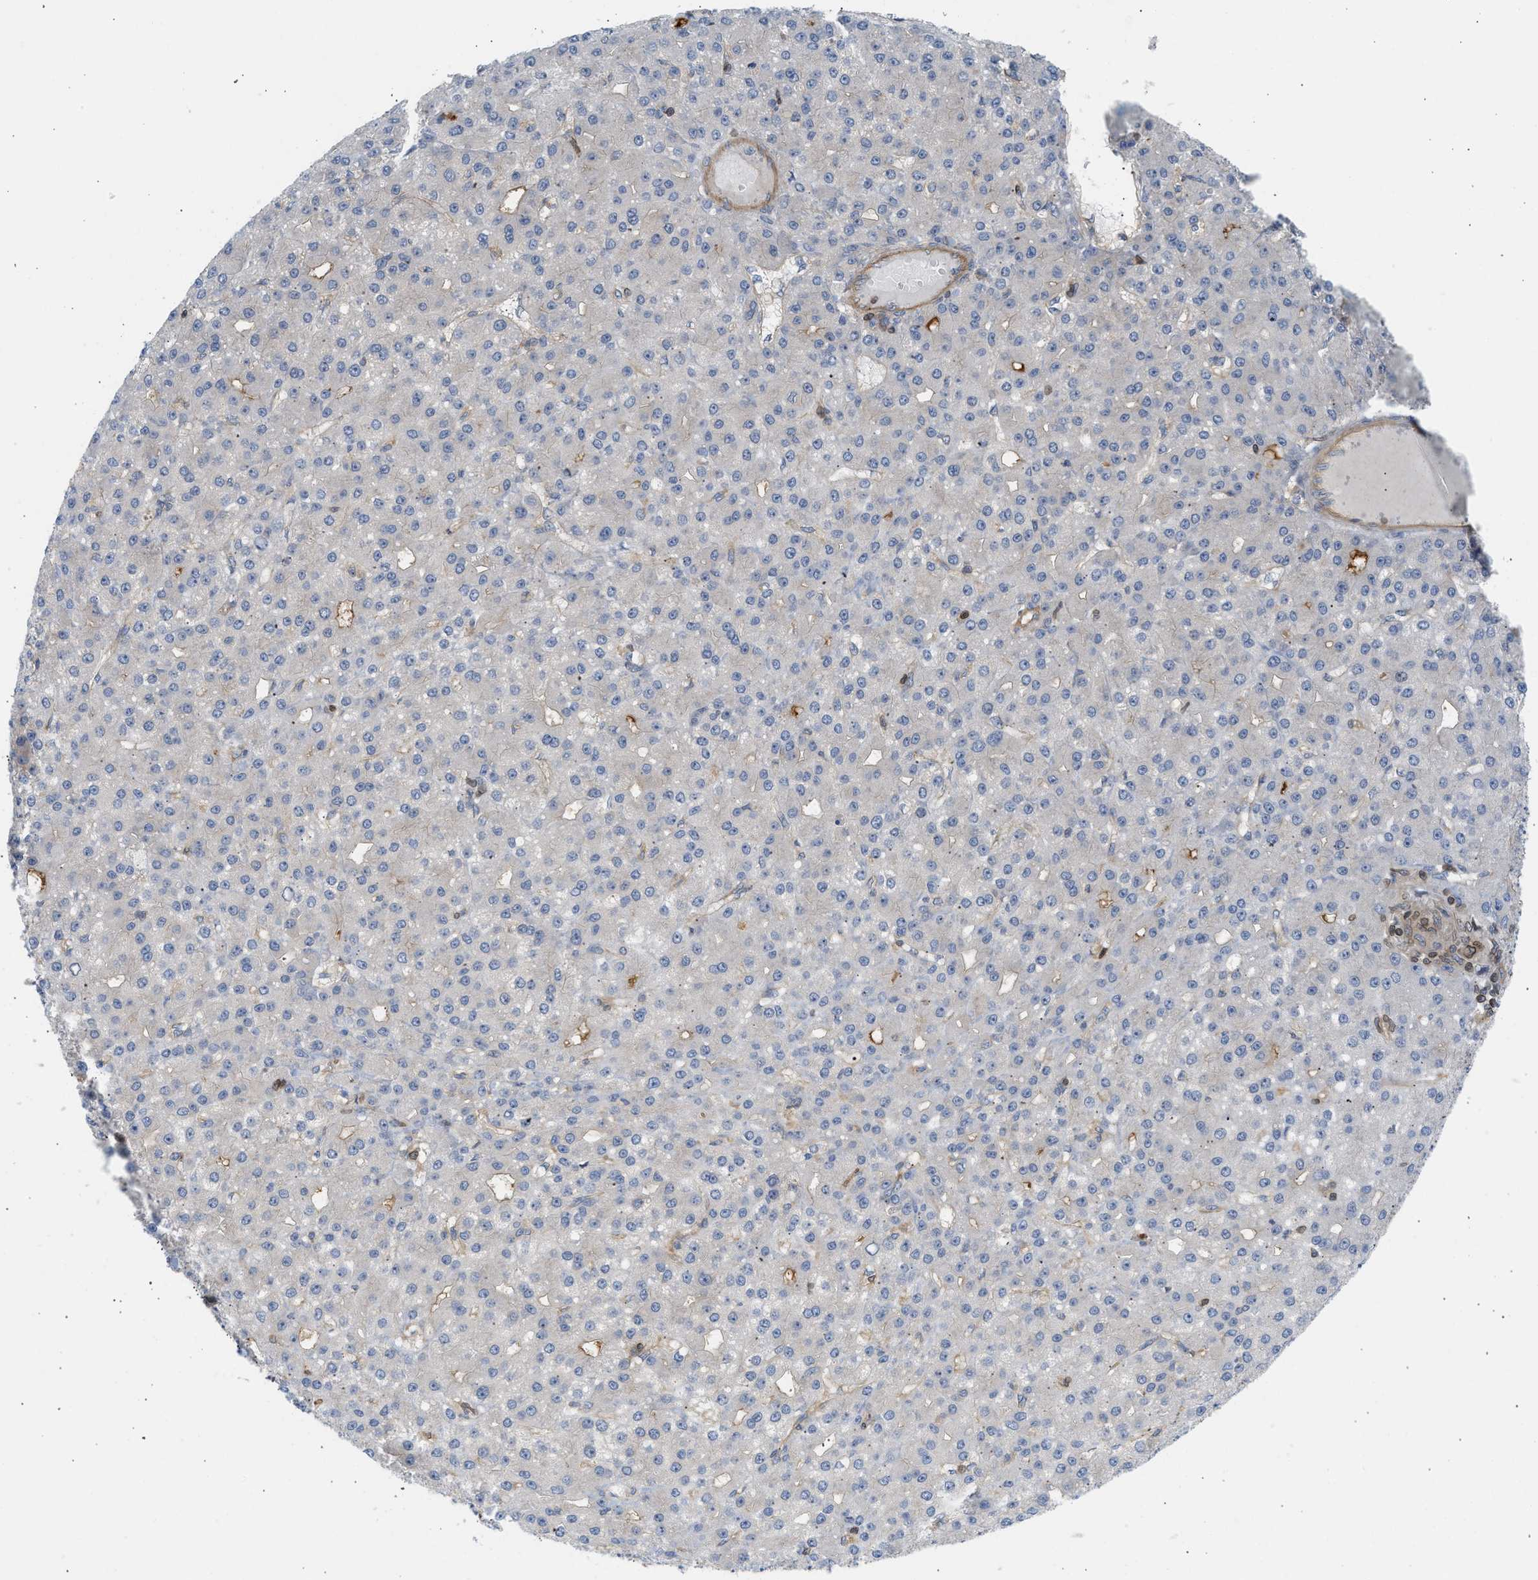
{"staining": {"intensity": "weak", "quantity": "25%-75%", "location": "cytoplasmic/membranous"}, "tissue": "liver cancer", "cell_type": "Tumor cells", "image_type": "cancer", "snomed": [{"axis": "morphology", "description": "Carcinoma, Hepatocellular, NOS"}, {"axis": "topography", "description": "Liver"}], "caption": "Immunohistochemical staining of human hepatocellular carcinoma (liver) exhibits low levels of weak cytoplasmic/membranous protein expression in about 25%-75% of tumor cells.", "gene": "STRN", "patient": {"sex": "male", "age": 67}}